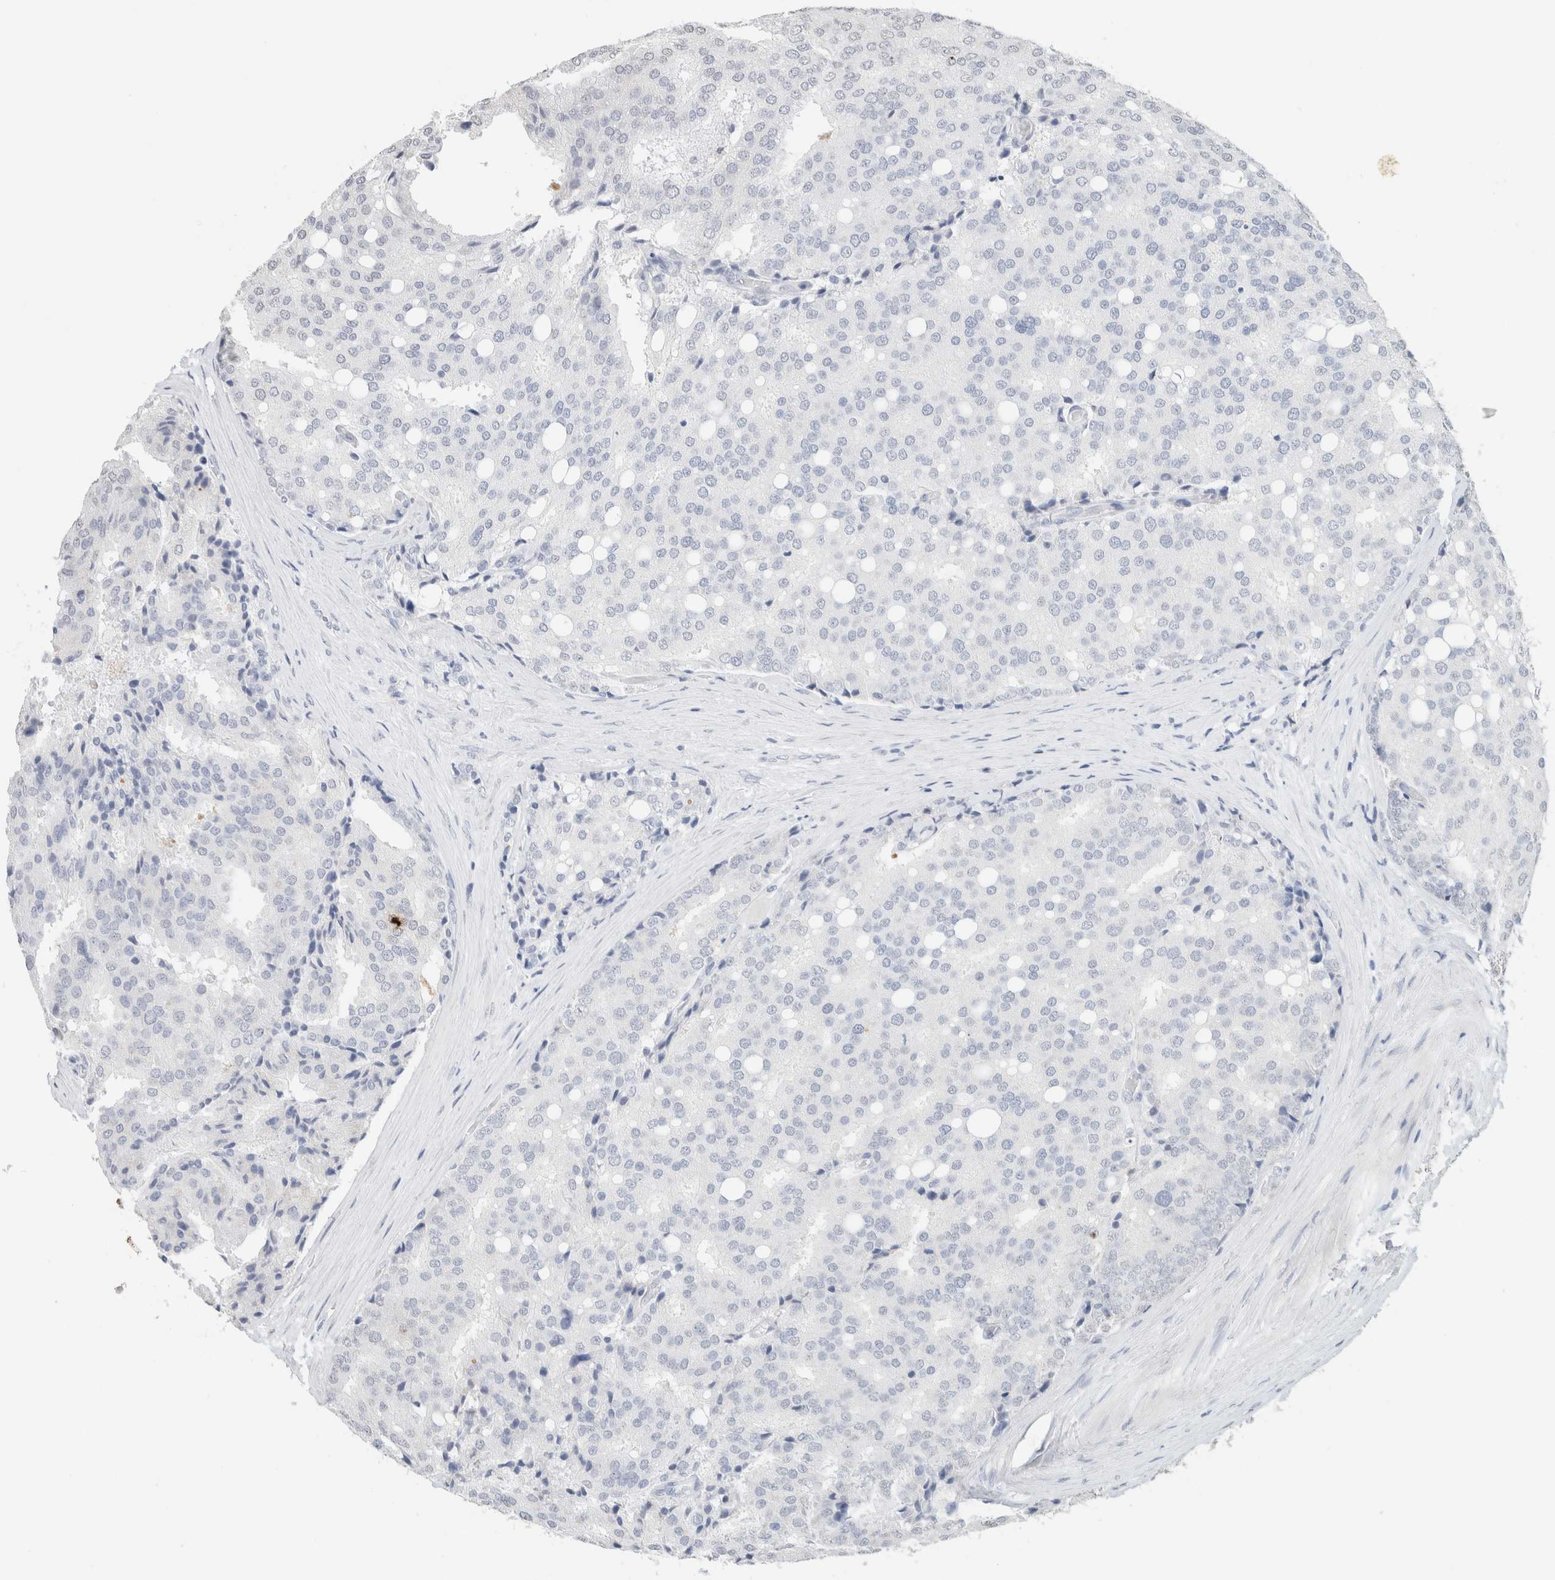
{"staining": {"intensity": "negative", "quantity": "none", "location": "none"}, "tissue": "prostate cancer", "cell_type": "Tumor cells", "image_type": "cancer", "snomed": [{"axis": "morphology", "description": "Adenocarcinoma, High grade"}, {"axis": "topography", "description": "Prostate"}], "caption": "The immunohistochemistry photomicrograph has no significant staining in tumor cells of prostate cancer tissue.", "gene": "CD80", "patient": {"sex": "male", "age": 50}}